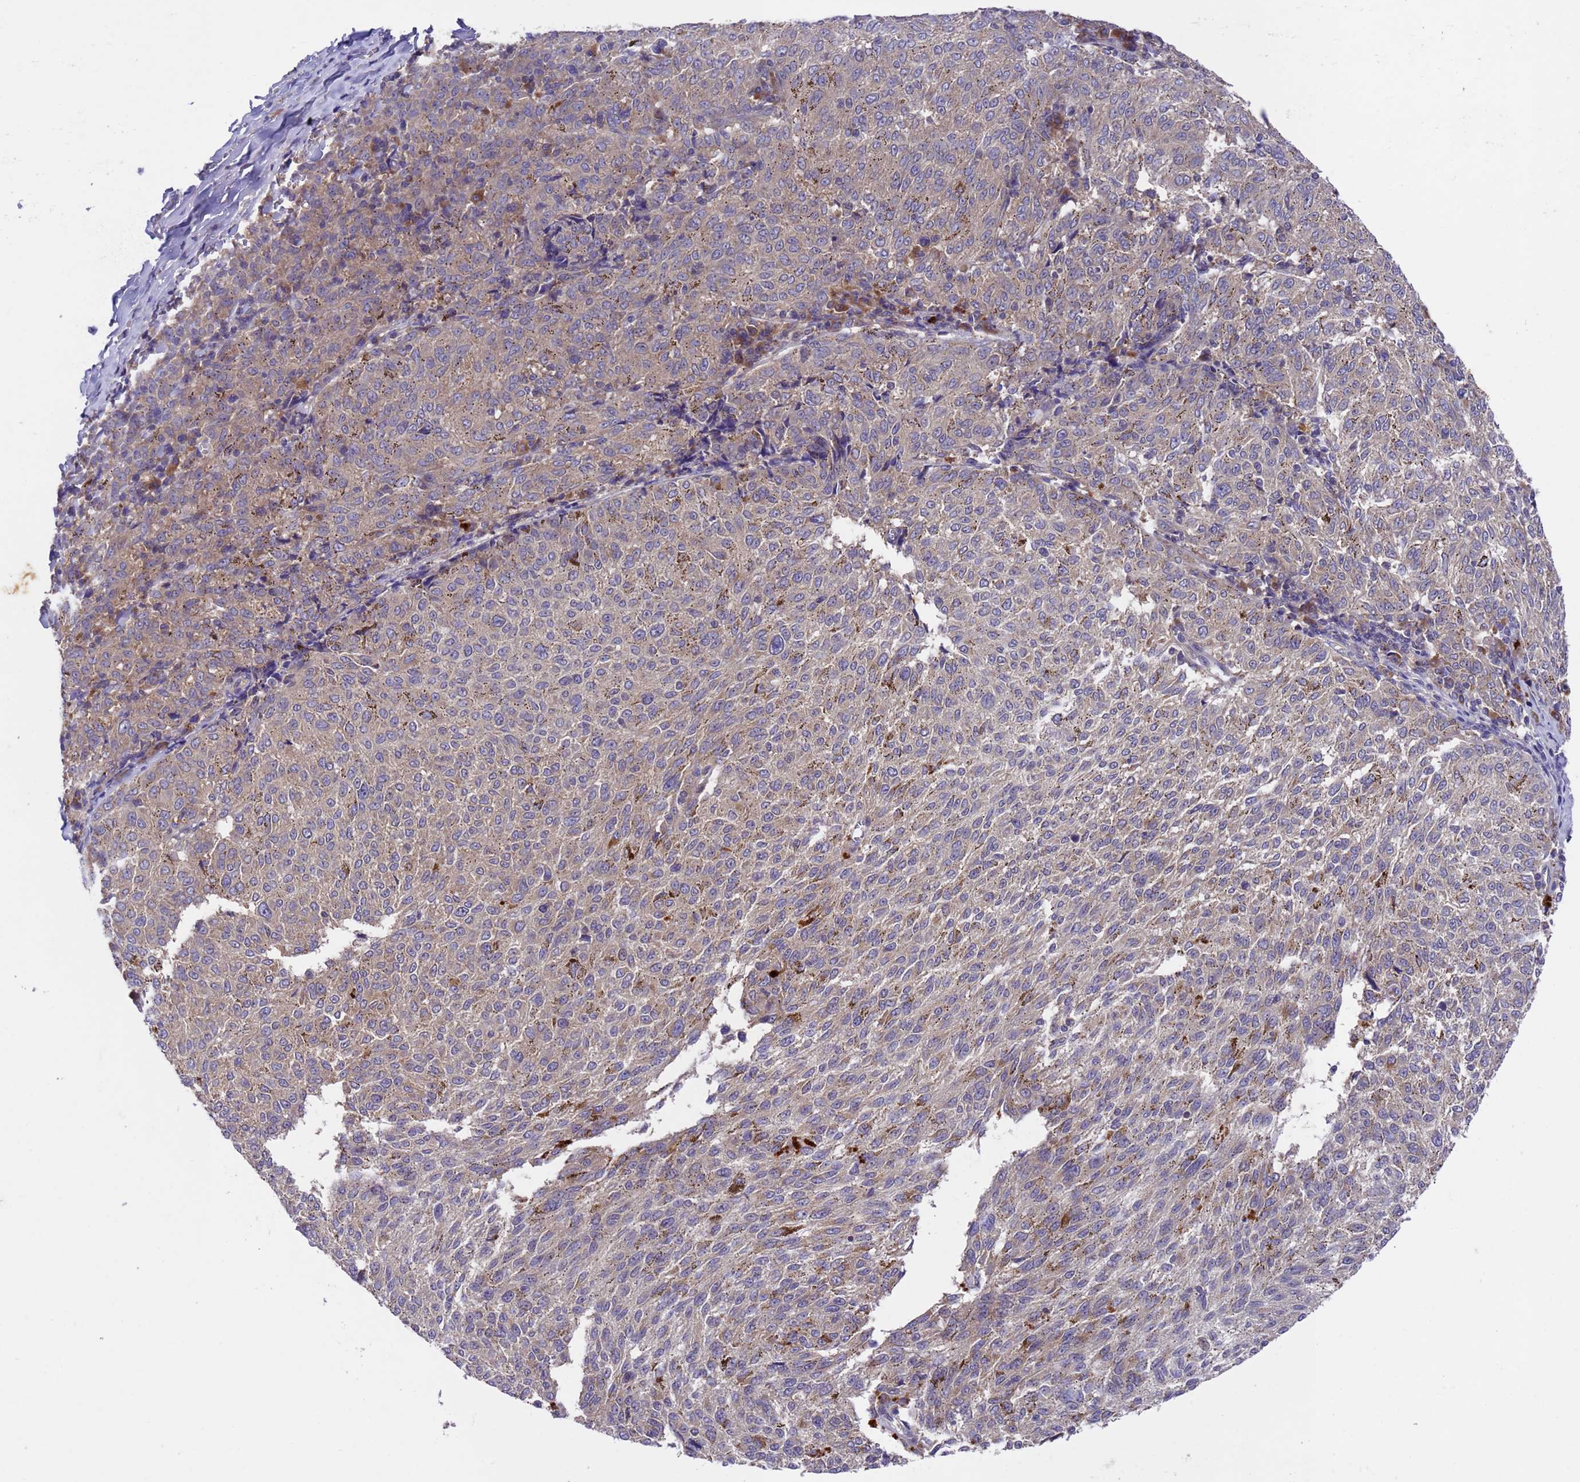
{"staining": {"intensity": "negative", "quantity": "none", "location": "none"}, "tissue": "melanoma", "cell_type": "Tumor cells", "image_type": "cancer", "snomed": [{"axis": "morphology", "description": "Malignant melanoma, NOS"}, {"axis": "topography", "description": "Skin"}], "caption": "There is no significant positivity in tumor cells of malignant melanoma.", "gene": "DCAF12L2", "patient": {"sex": "female", "age": 72}}